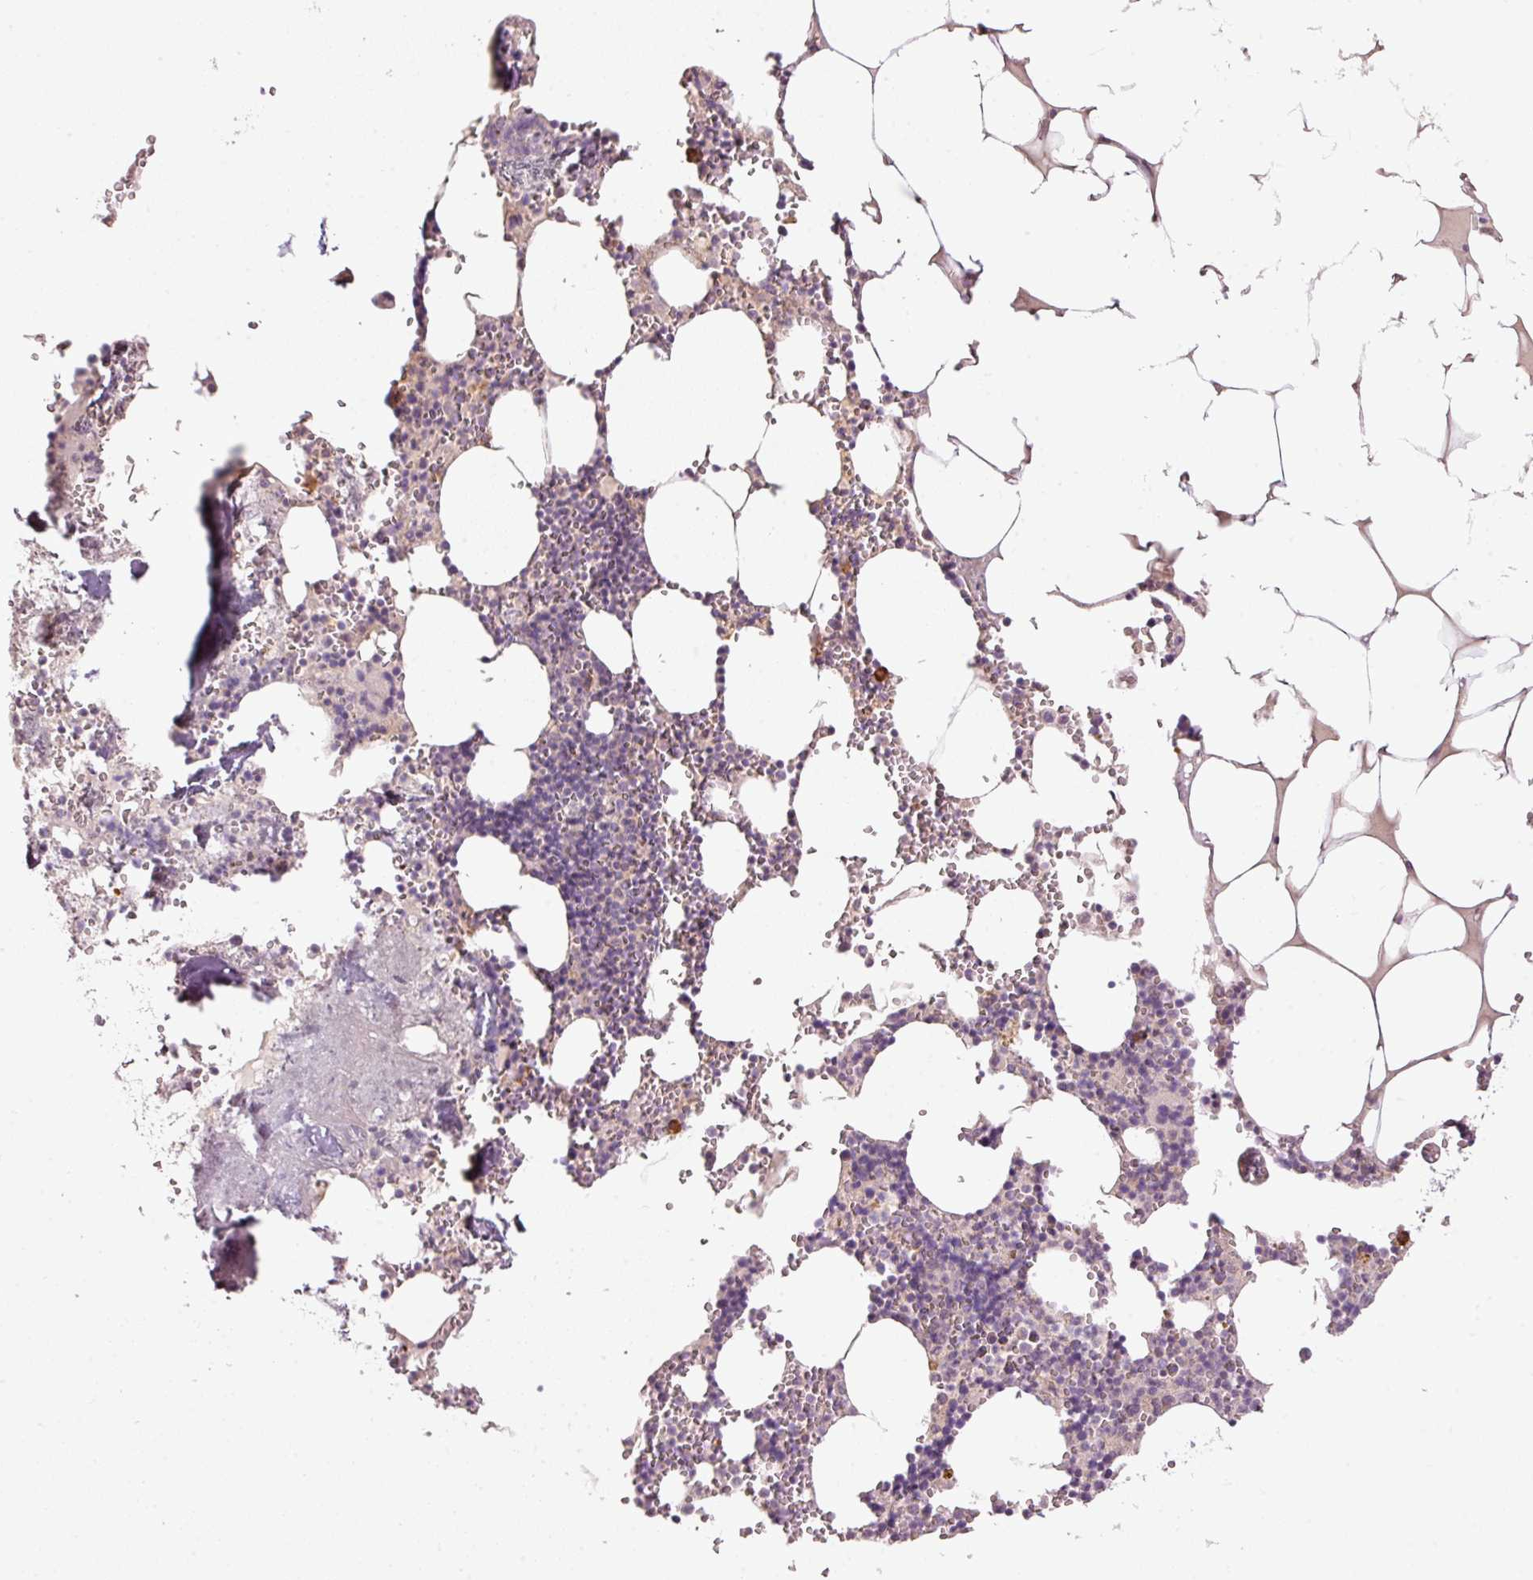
{"staining": {"intensity": "moderate", "quantity": "<25%", "location": "cytoplasmic/membranous,nuclear"}, "tissue": "bone marrow", "cell_type": "Hematopoietic cells", "image_type": "normal", "snomed": [{"axis": "morphology", "description": "Normal tissue, NOS"}, {"axis": "topography", "description": "Bone marrow"}], "caption": "The immunohistochemical stain highlights moderate cytoplasmic/membranous,nuclear expression in hematopoietic cells of benign bone marrow. The protein of interest is shown in brown color, while the nuclei are stained blue.", "gene": "MAP10", "patient": {"sex": "male", "age": 54}}